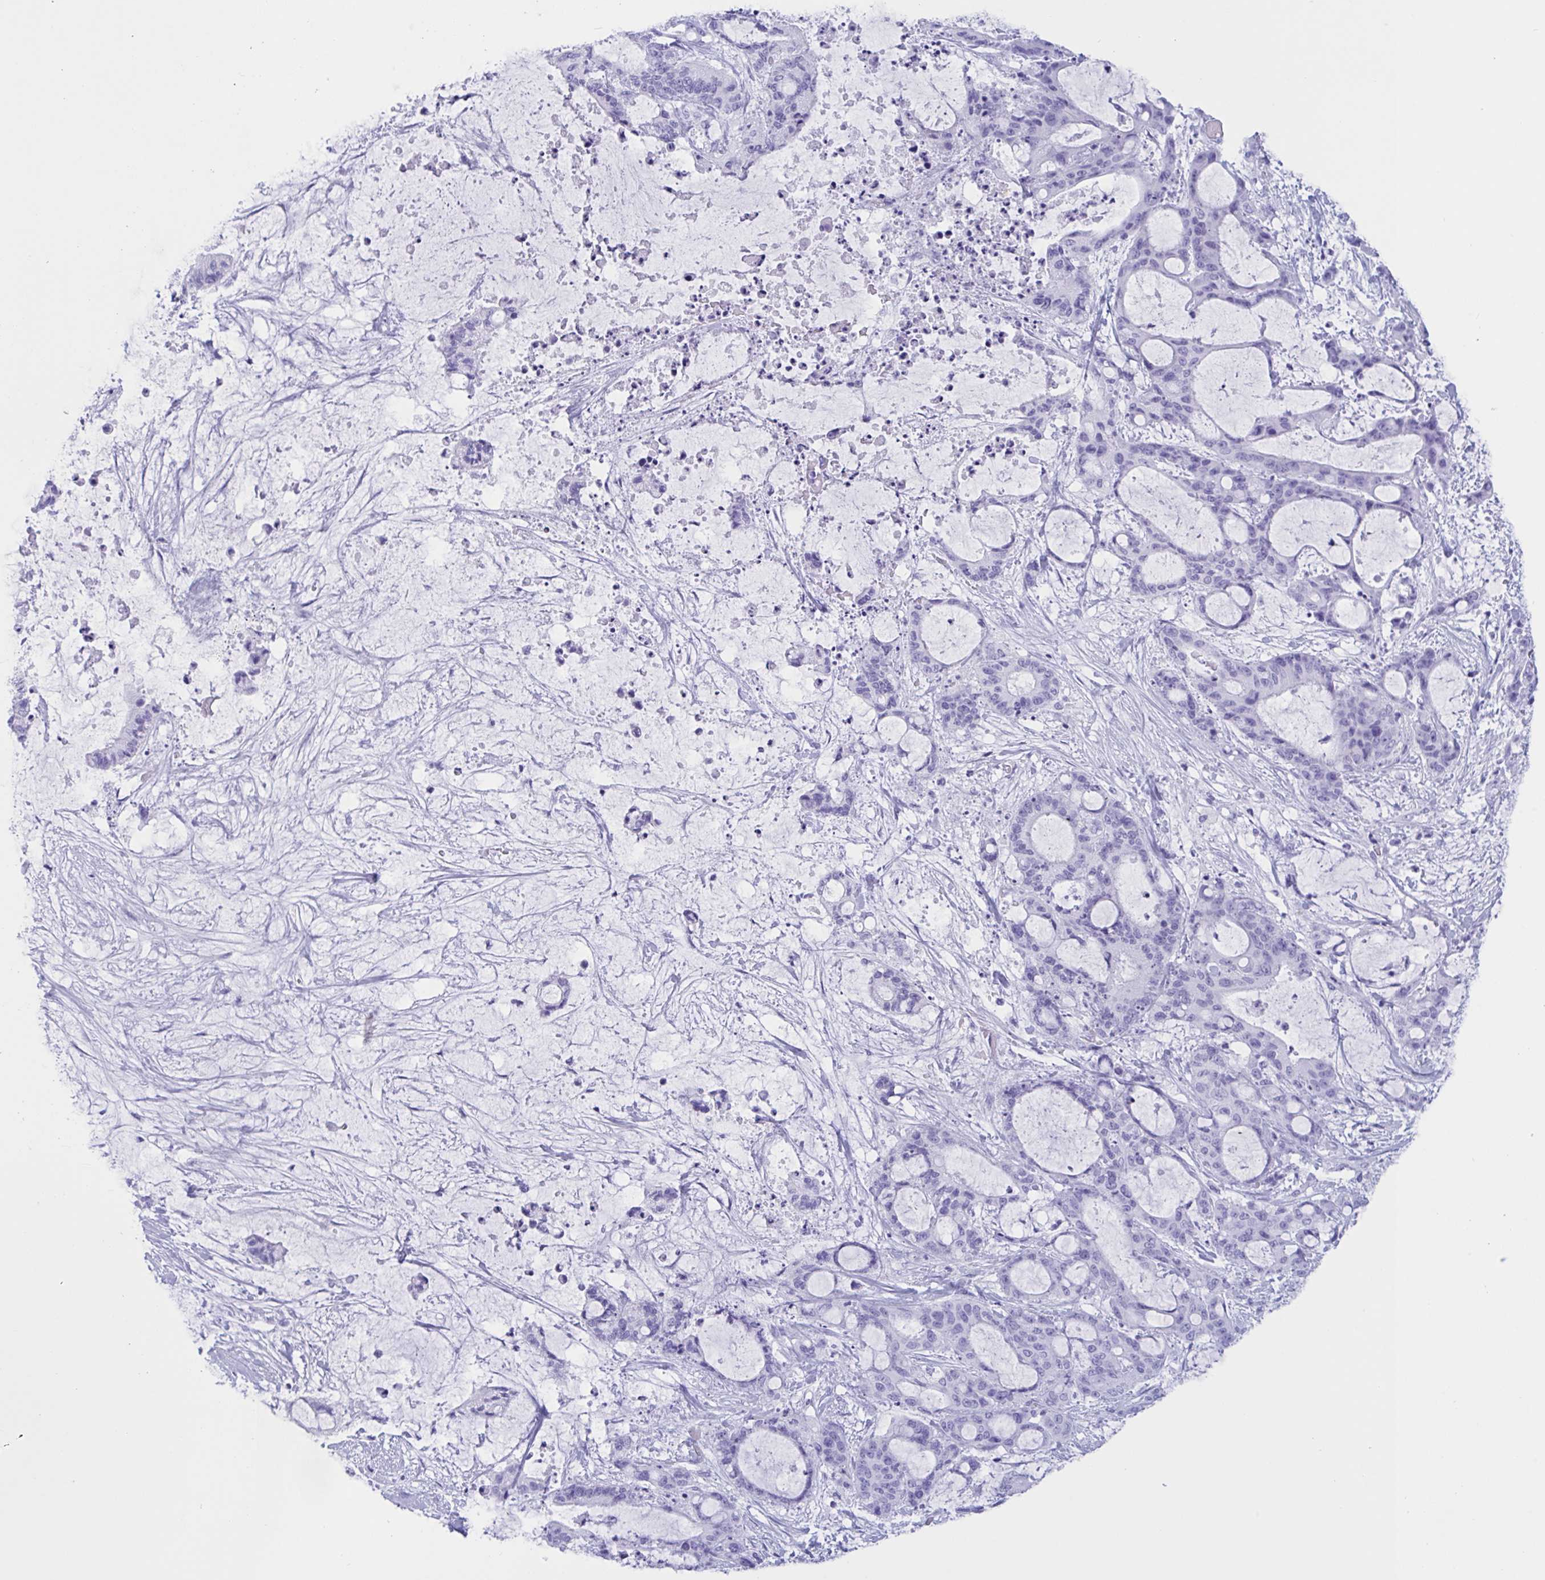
{"staining": {"intensity": "negative", "quantity": "none", "location": "none"}, "tissue": "liver cancer", "cell_type": "Tumor cells", "image_type": "cancer", "snomed": [{"axis": "morphology", "description": "Normal tissue, NOS"}, {"axis": "morphology", "description": "Cholangiocarcinoma"}, {"axis": "topography", "description": "Liver"}, {"axis": "topography", "description": "Peripheral nerve tissue"}], "caption": "Immunohistochemistry (IHC) histopathology image of neoplastic tissue: liver cancer stained with DAB (3,3'-diaminobenzidine) displays no significant protein positivity in tumor cells.", "gene": "ZNF850", "patient": {"sex": "female", "age": 73}}